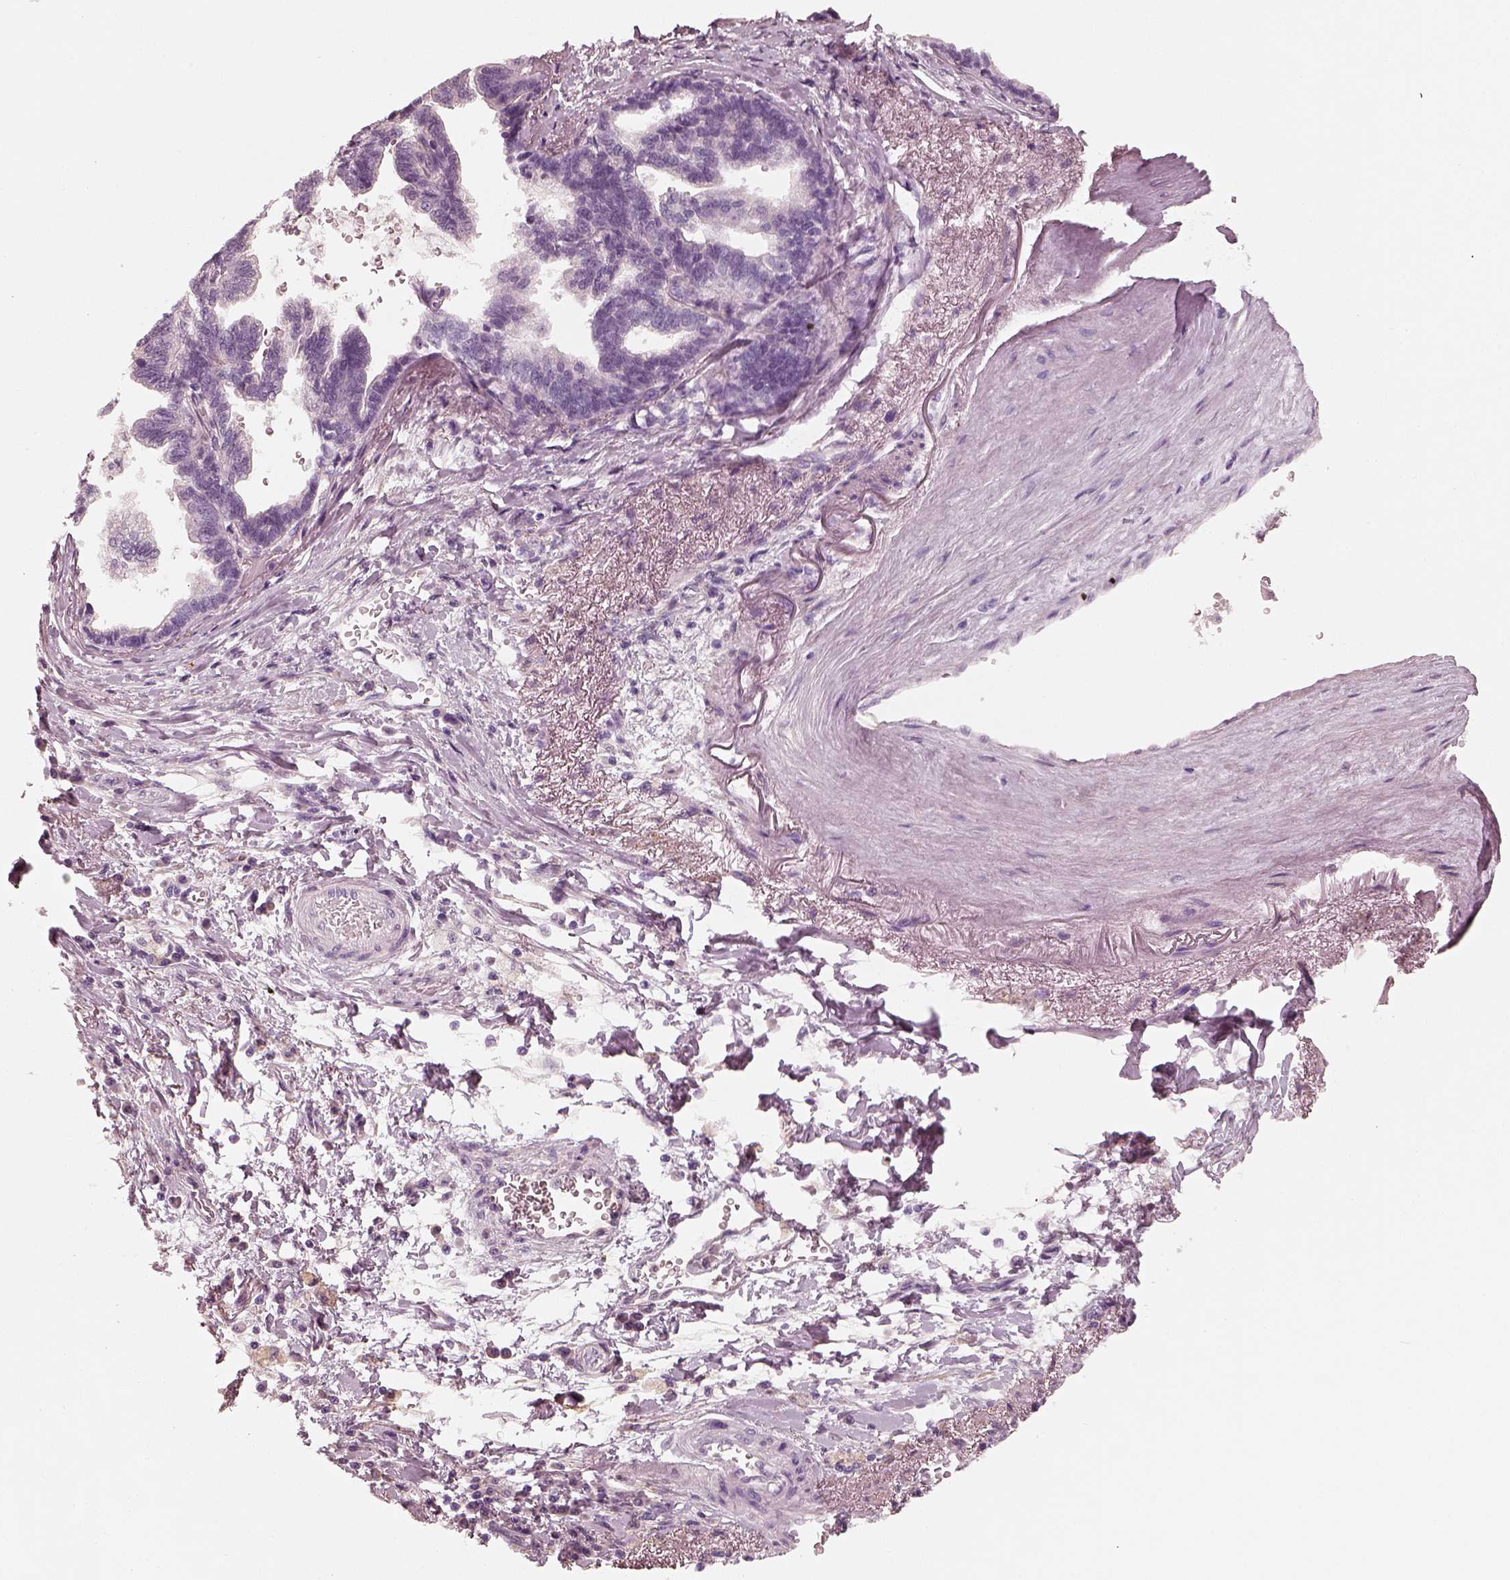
{"staining": {"intensity": "negative", "quantity": "none", "location": "none"}, "tissue": "stomach cancer", "cell_type": "Tumor cells", "image_type": "cancer", "snomed": [{"axis": "morphology", "description": "Adenocarcinoma, NOS"}, {"axis": "topography", "description": "Stomach"}], "caption": "Protein analysis of stomach adenocarcinoma displays no significant expression in tumor cells. (DAB immunohistochemistry, high magnification).", "gene": "RS1", "patient": {"sex": "male", "age": 83}}